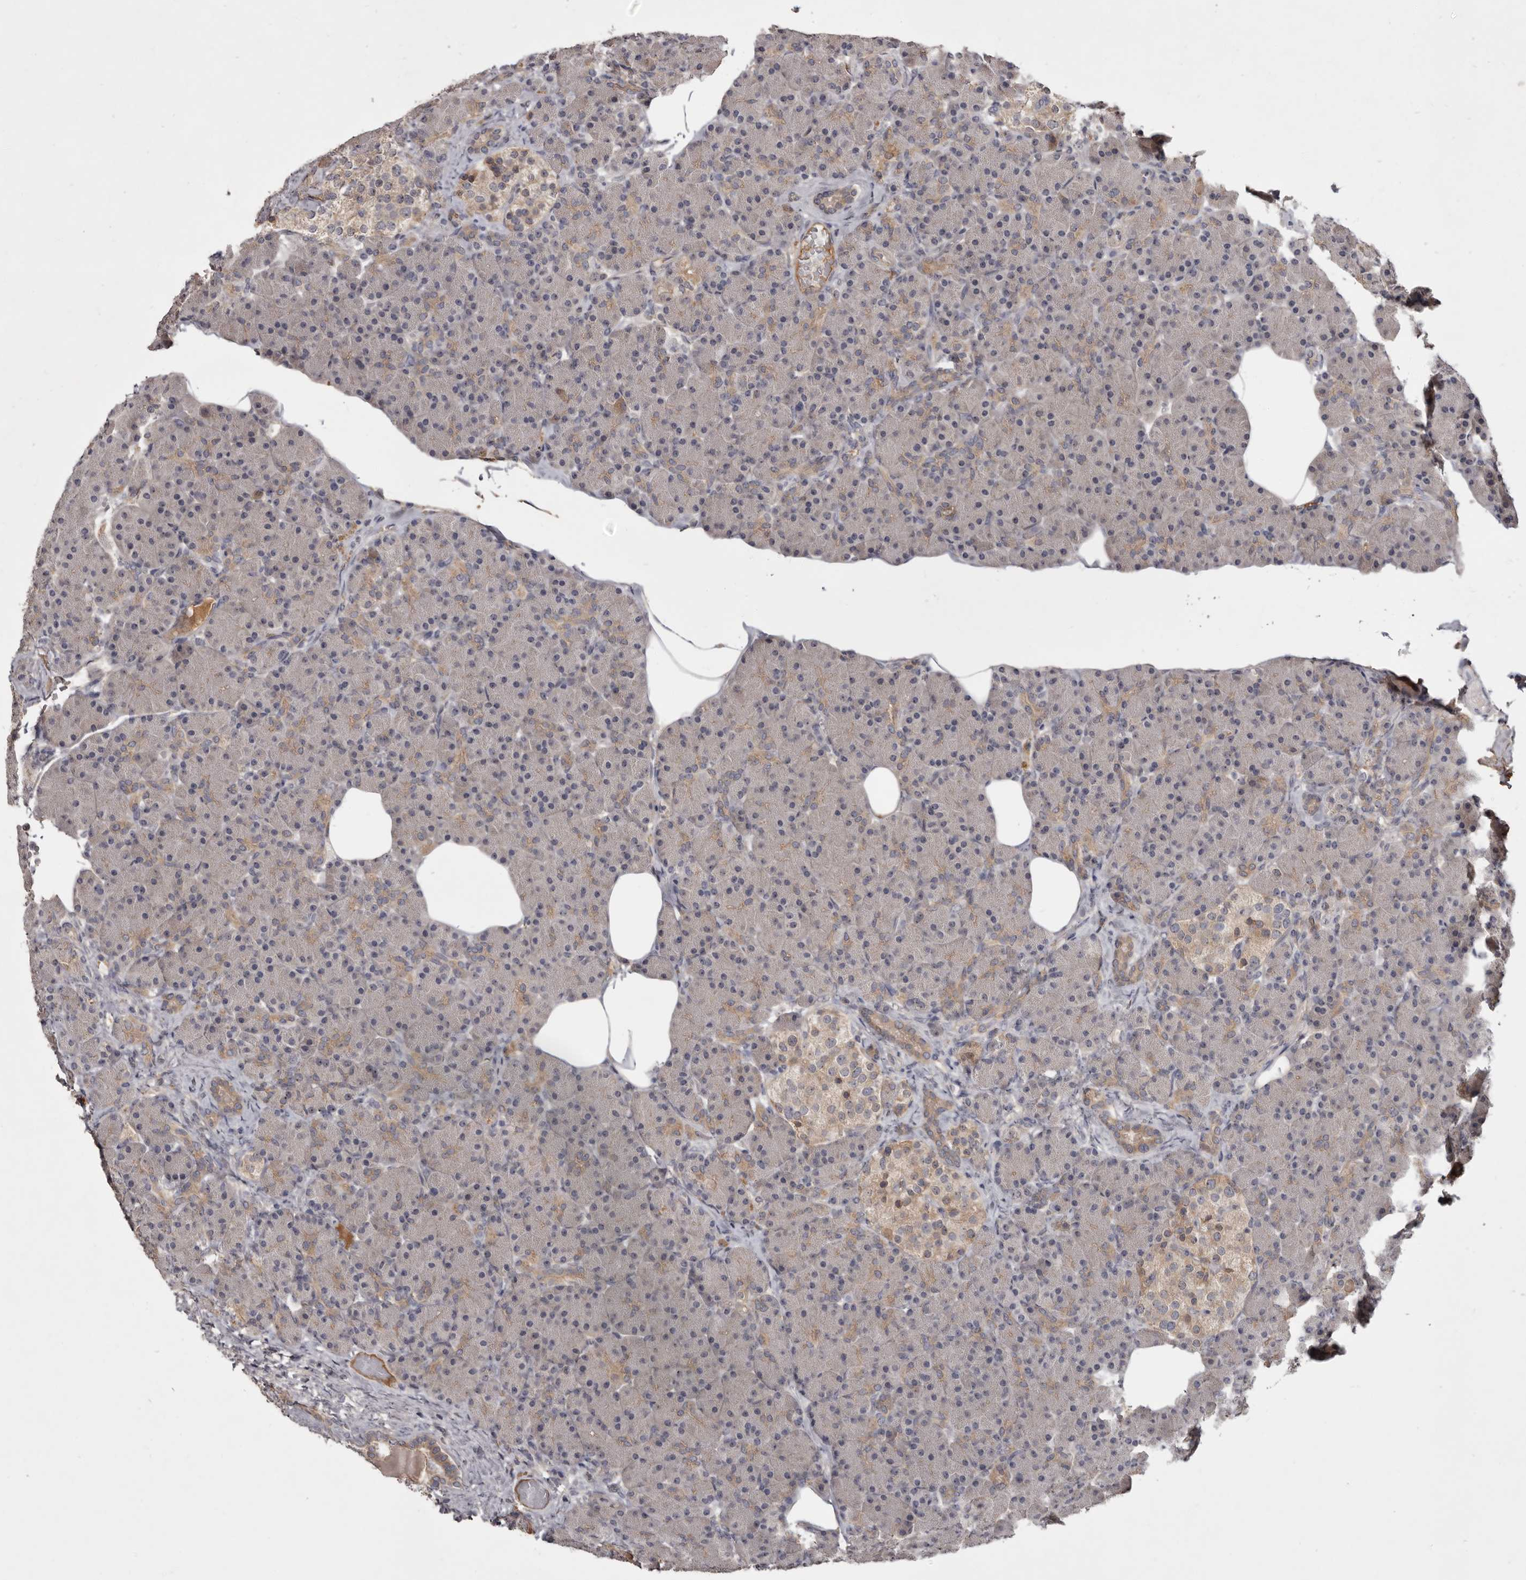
{"staining": {"intensity": "weak", "quantity": "25%-75%", "location": "cytoplasmic/membranous"}, "tissue": "pancreas", "cell_type": "Exocrine glandular cells", "image_type": "normal", "snomed": [{"axis": "morphology", "description": "Normal tissue, NOS"}, {"axis": "topography", "description": "Pancreas"}], "caption": "Benign pancreas demonstrates weak cytoplasmic/membranous positivity in approximately 25%-75% of exocrine glandular cells (Brightfield microscopy of DAB IHC at high magnification)..", "gene": "TTC39A", "patient": {"sex": "female", "age": 43}}